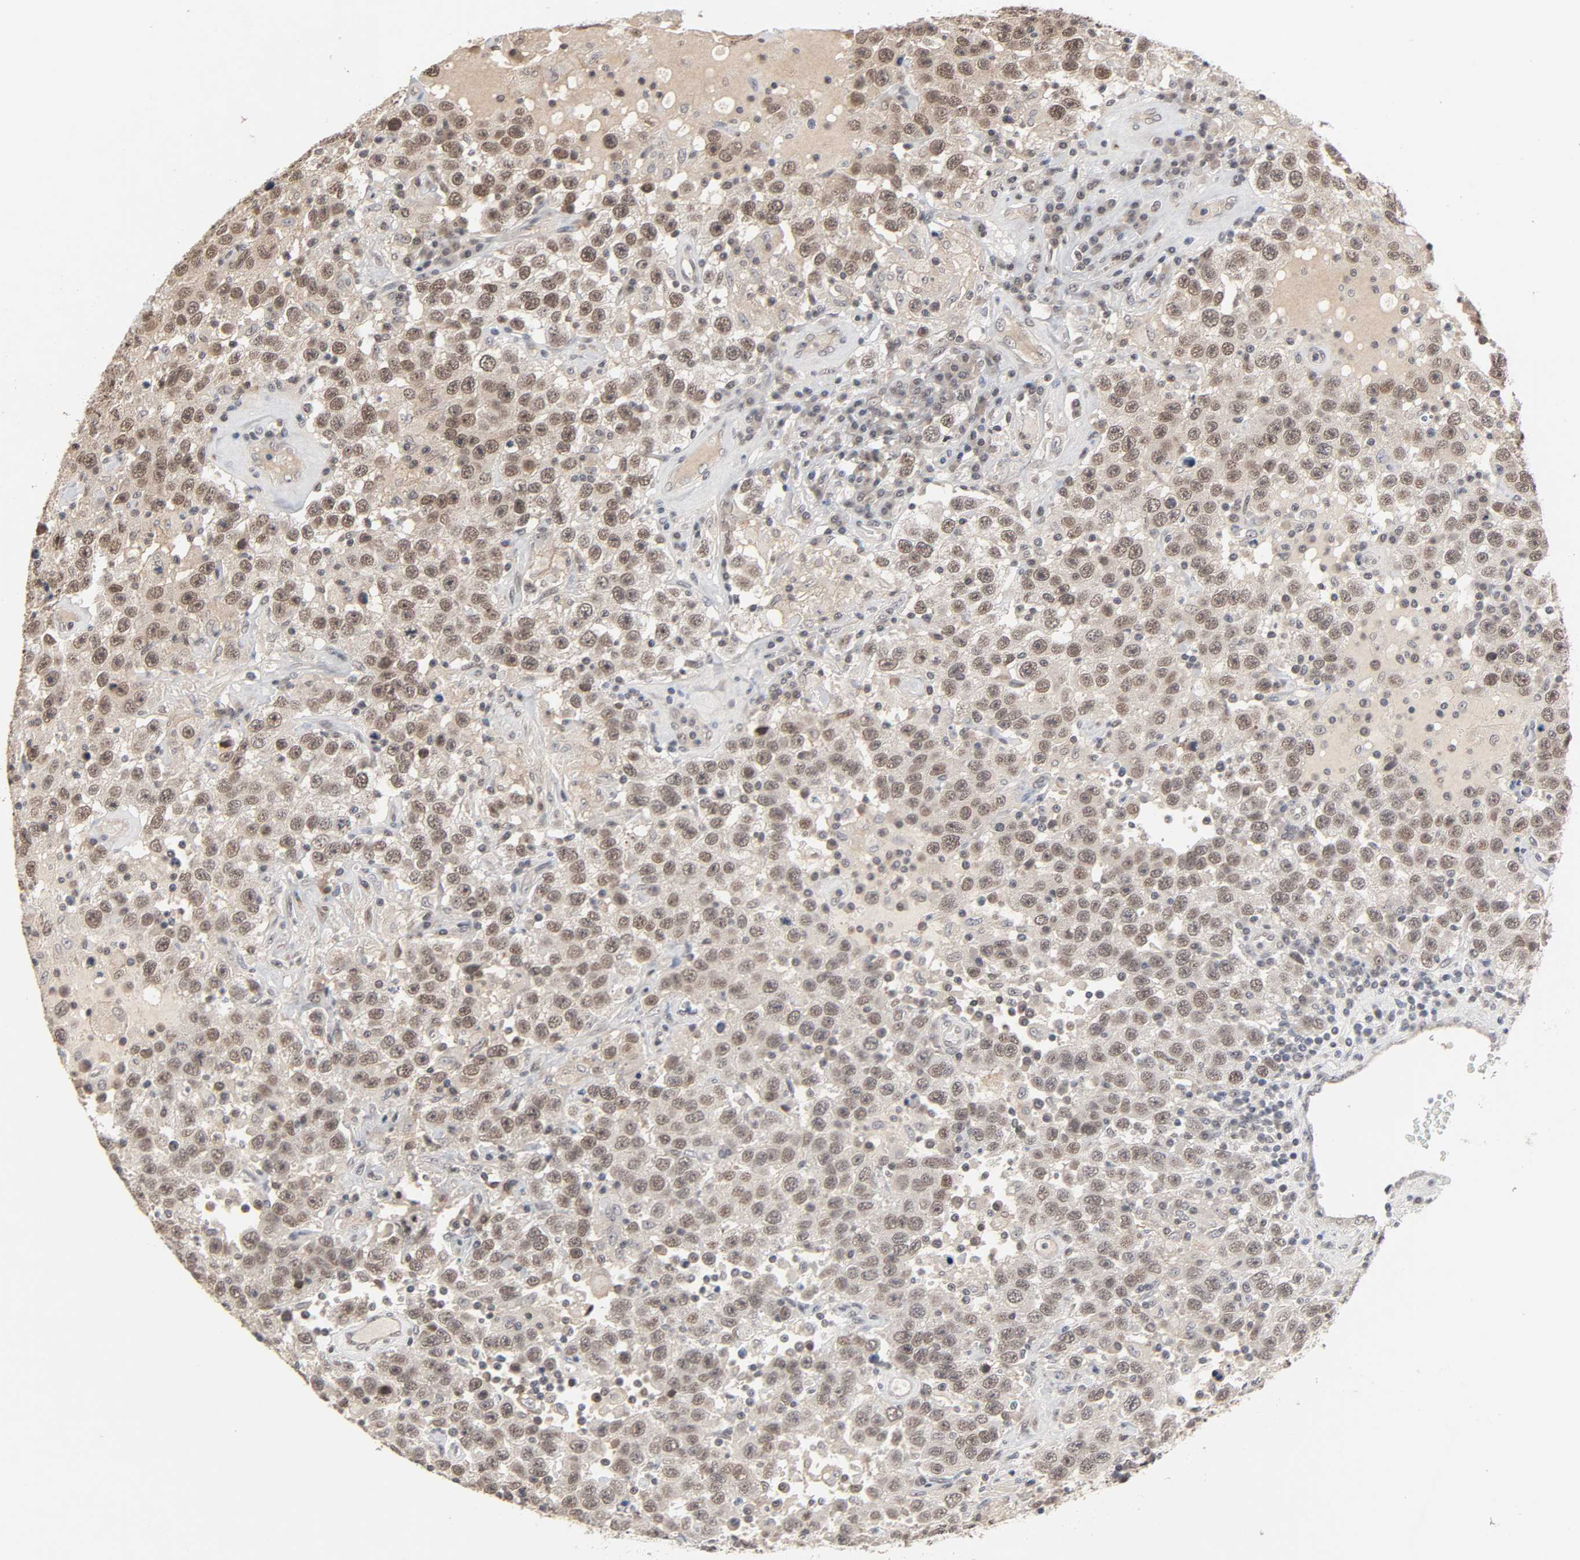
{"staining": {"intensity": "moderate", "quantity": ">75%", "location": "cytoplasmic/membranous,nuclear"}, "tissue": "testis cancer", "cell_type": "Tumor cells", "image_type": "cancer", "snomed": [{"axis": "morphology", "description": "Seminoma, NOS"}, {"axis": "topography", "description": "Testis"}], "caption": "Tumor cells demonstrate moderate cytoplasmic/membranous and nuclear staining in approximately >75% of cells in testis cancer (seminoma). (IHC, brightfield microscopy, high magnification).", "gene": "HTR1E", "patient": {"sex": "male", "age": 41}}